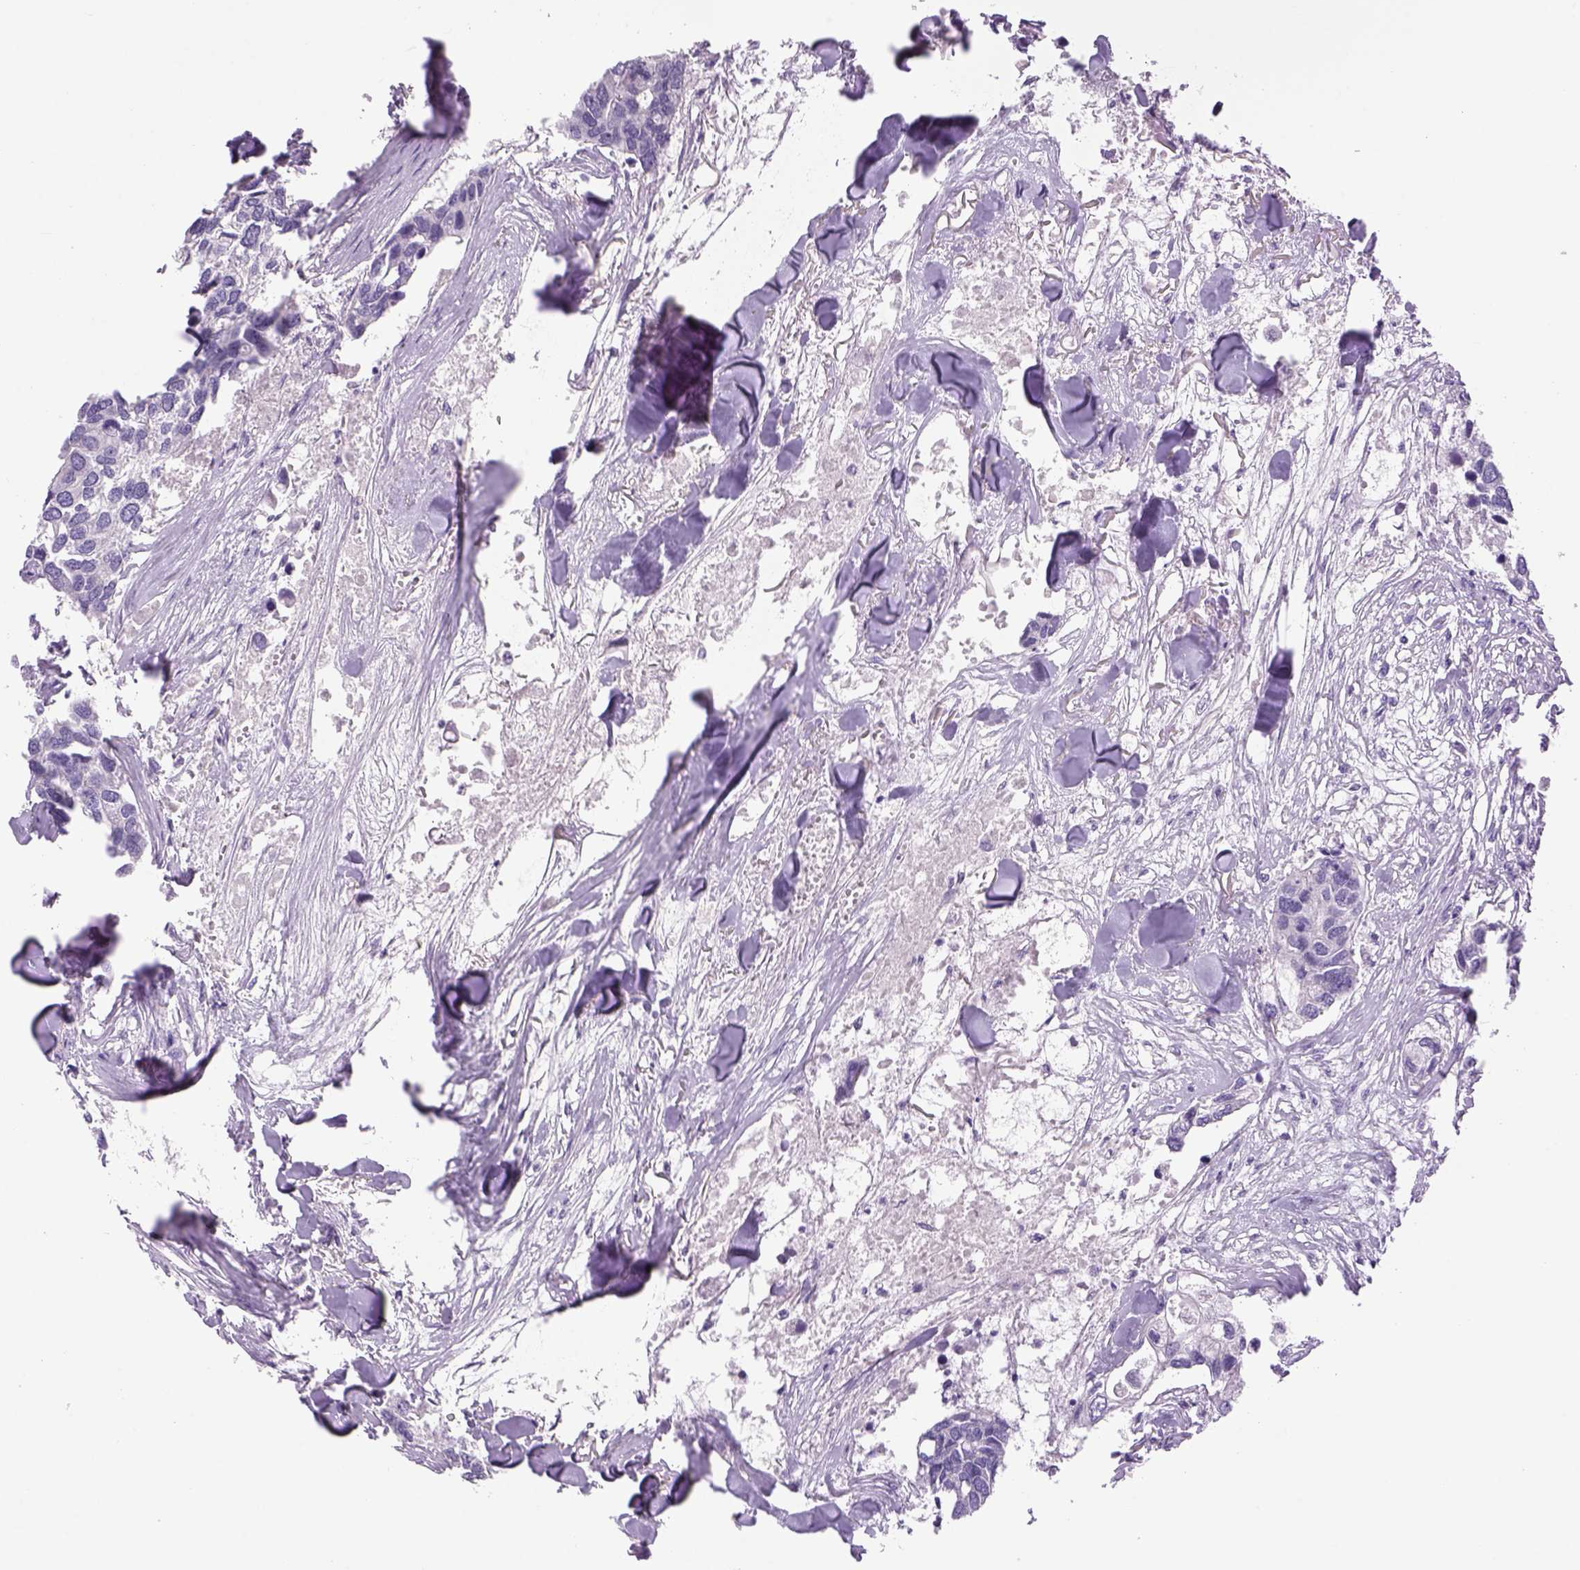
{"staining": {"intensity": "negative", "quantity": "none", "location": "none"}, "tissue": "breast cancer", "cell_type": "Tumor cells", "image_type": "cancer", "snomed": [{"axis": "morphology", "description": "Duct carcinoma"}, {"axis": "topography", "description": "Breast"}], "caption": "A high-resolution histopathology image shows immunohistochemistry (IHC) staining of breast cancer, which exhibits no significant staining in tumor cells.", "gene": "DBH", "patient": {"sex": "female", "age": 83}}